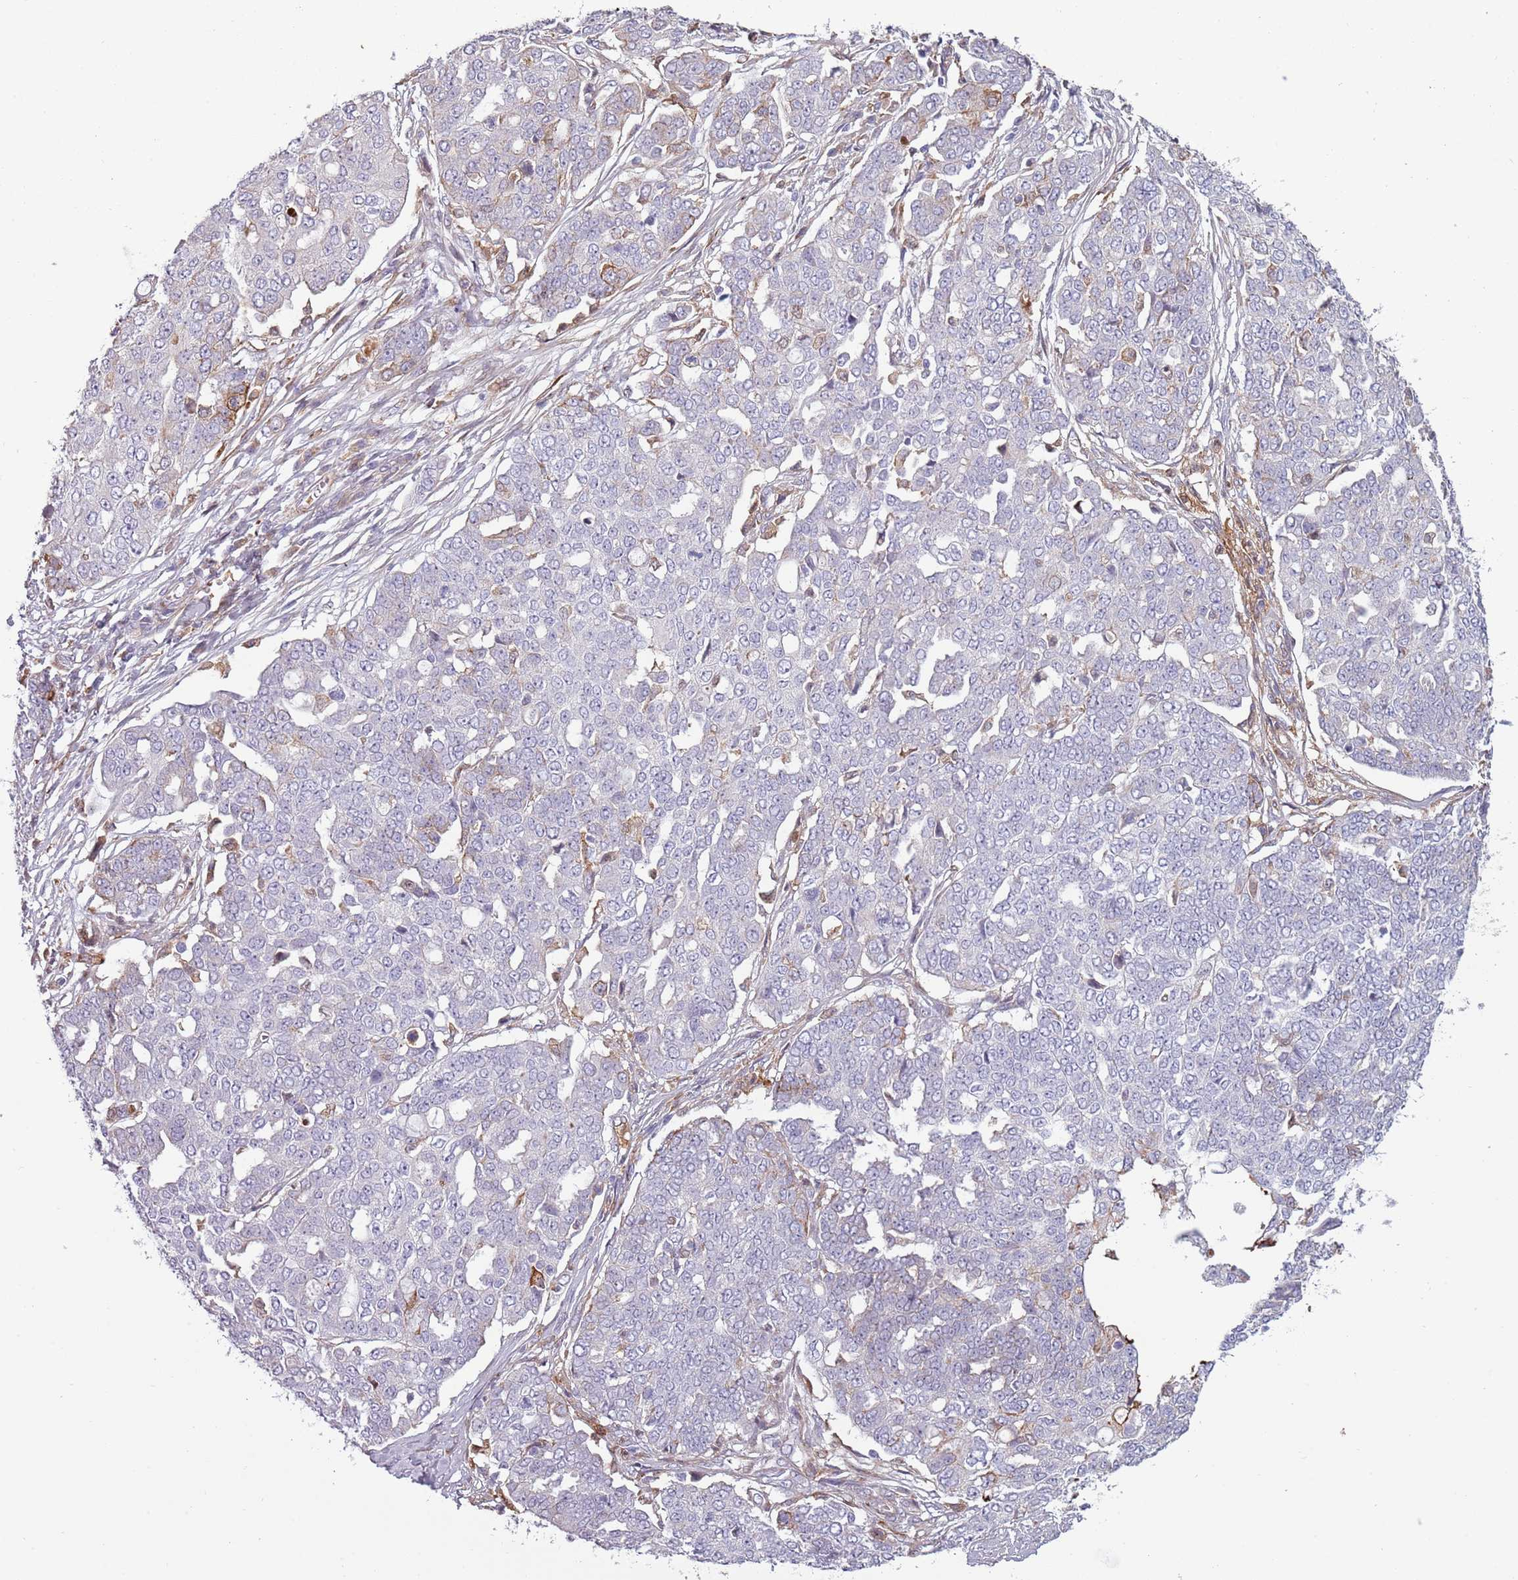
{"staining": {"intensity": "negative", "quantity": "none", "location": "none"}, "tissue": "ovarian cancer", "cell_type": "Tumor cells", "image_type": "cancer", "snomed": [{"axis": "morphology", "description": "Cystadenocarcinoma, serous, NOS"}, {"axis": "topography", "description": "Soft tissue"}, {"axis": "topography", "description": "Ovary"}], "caption": "High power microscopy histopathology image of an immunohistochemistry histopathology image of ovarian cancer (serous cystadenocarcinoma), revealing no significant staining in tumor cells. (Immunohistochemistry (ihc), brightfield microscopy, high magnification).", "gene": "NADK", "patient": {"sex": "female", "age": 57}}